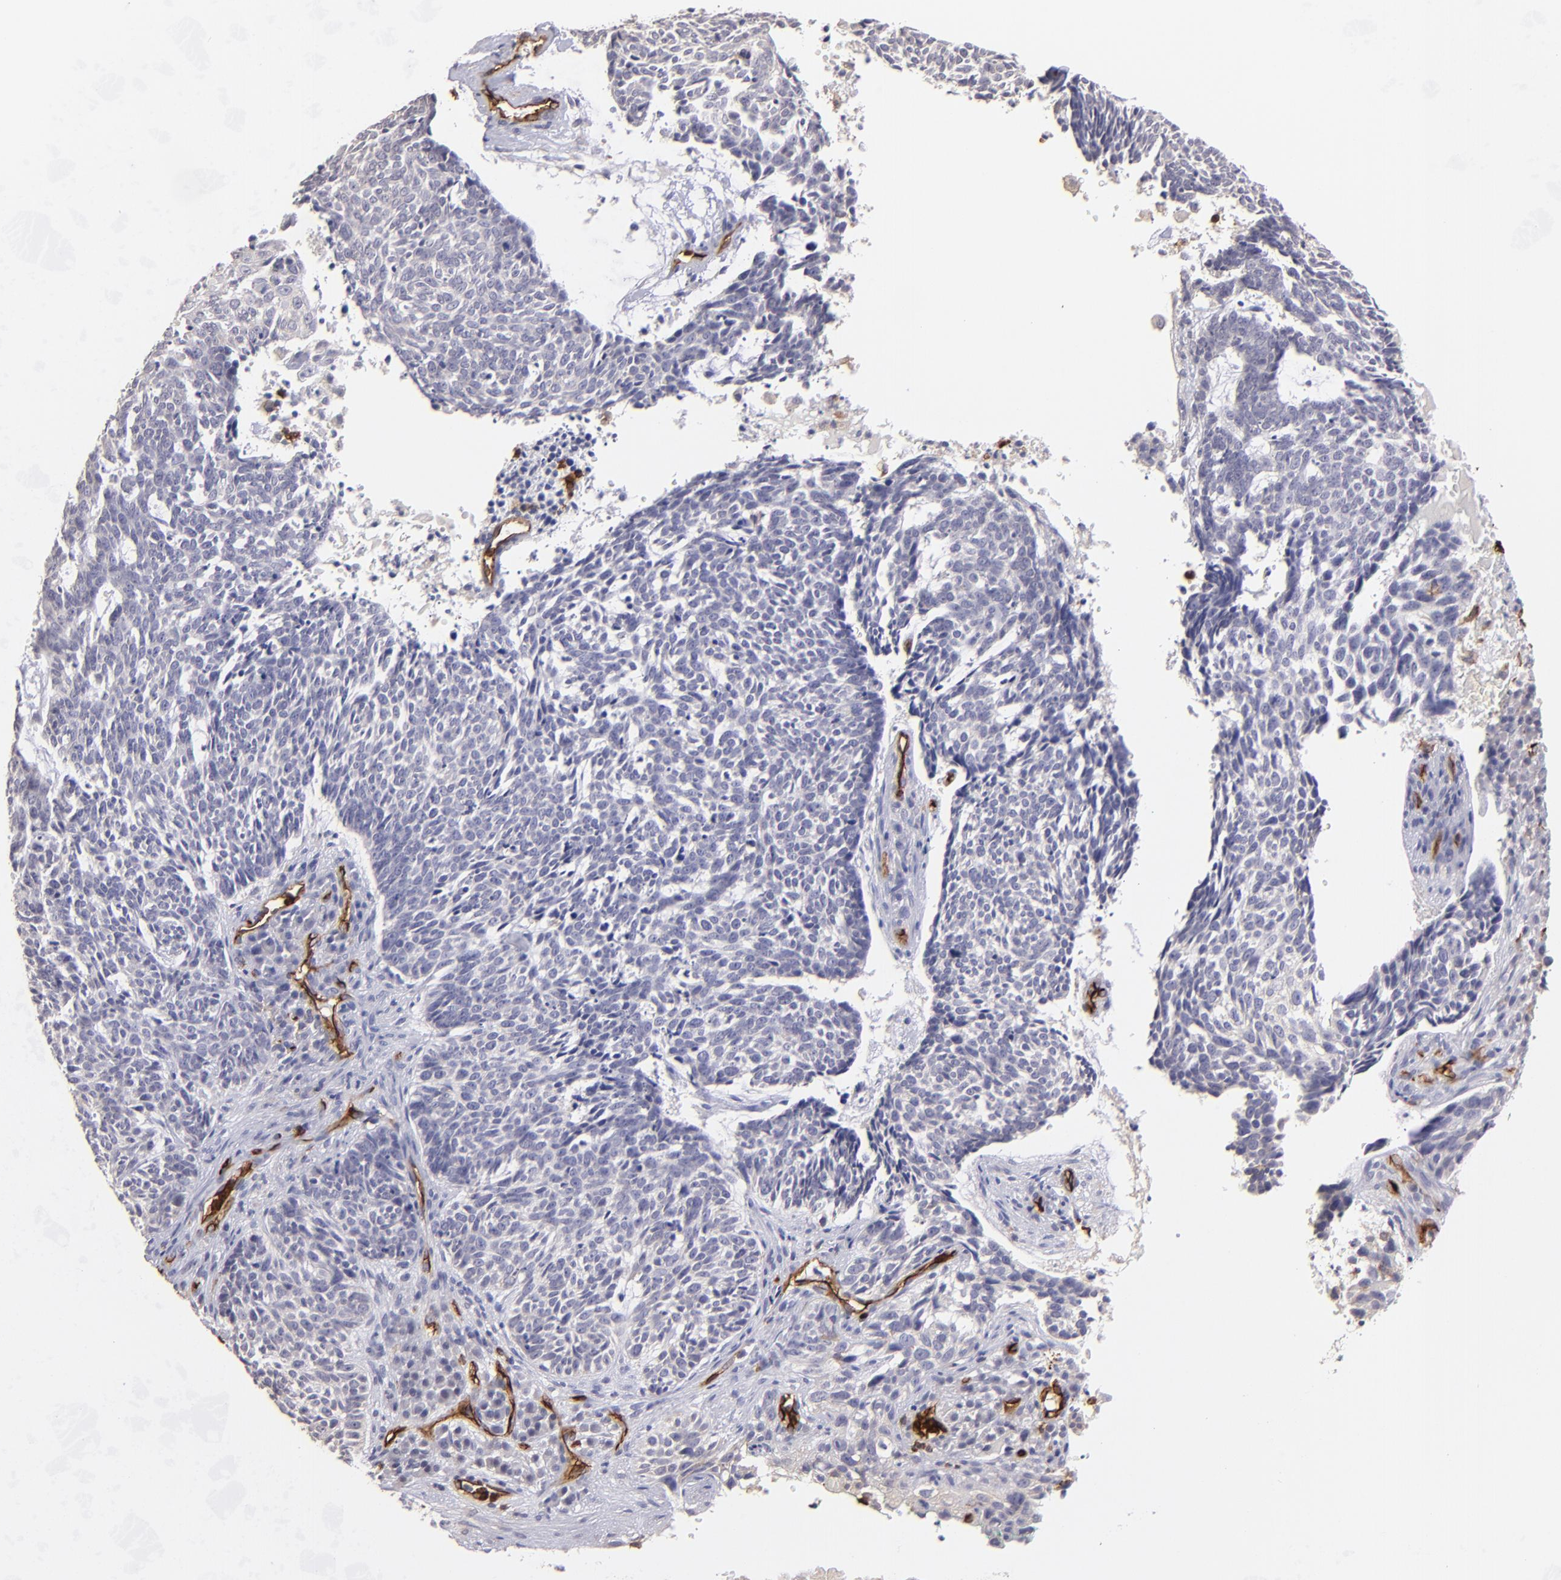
{"staining": {"intensity": "negative", "quantity": "none", "location": "none"}, "tissue": "skin cancer", "cell_type": "Tumor cells", "image_type": "cancer", "snomed": [{"axis": "morphology", "description": "Basal cell carcinoma"}, {"axis": "topography", "description": "Skin"}], "caption": "Skin basal cell carcinoma stained for a protein using immunohistochemistry (IHC) shows no expression tumor cells.", "gene": "DYSF", "patient": {"sex": "female", "age": 89}}